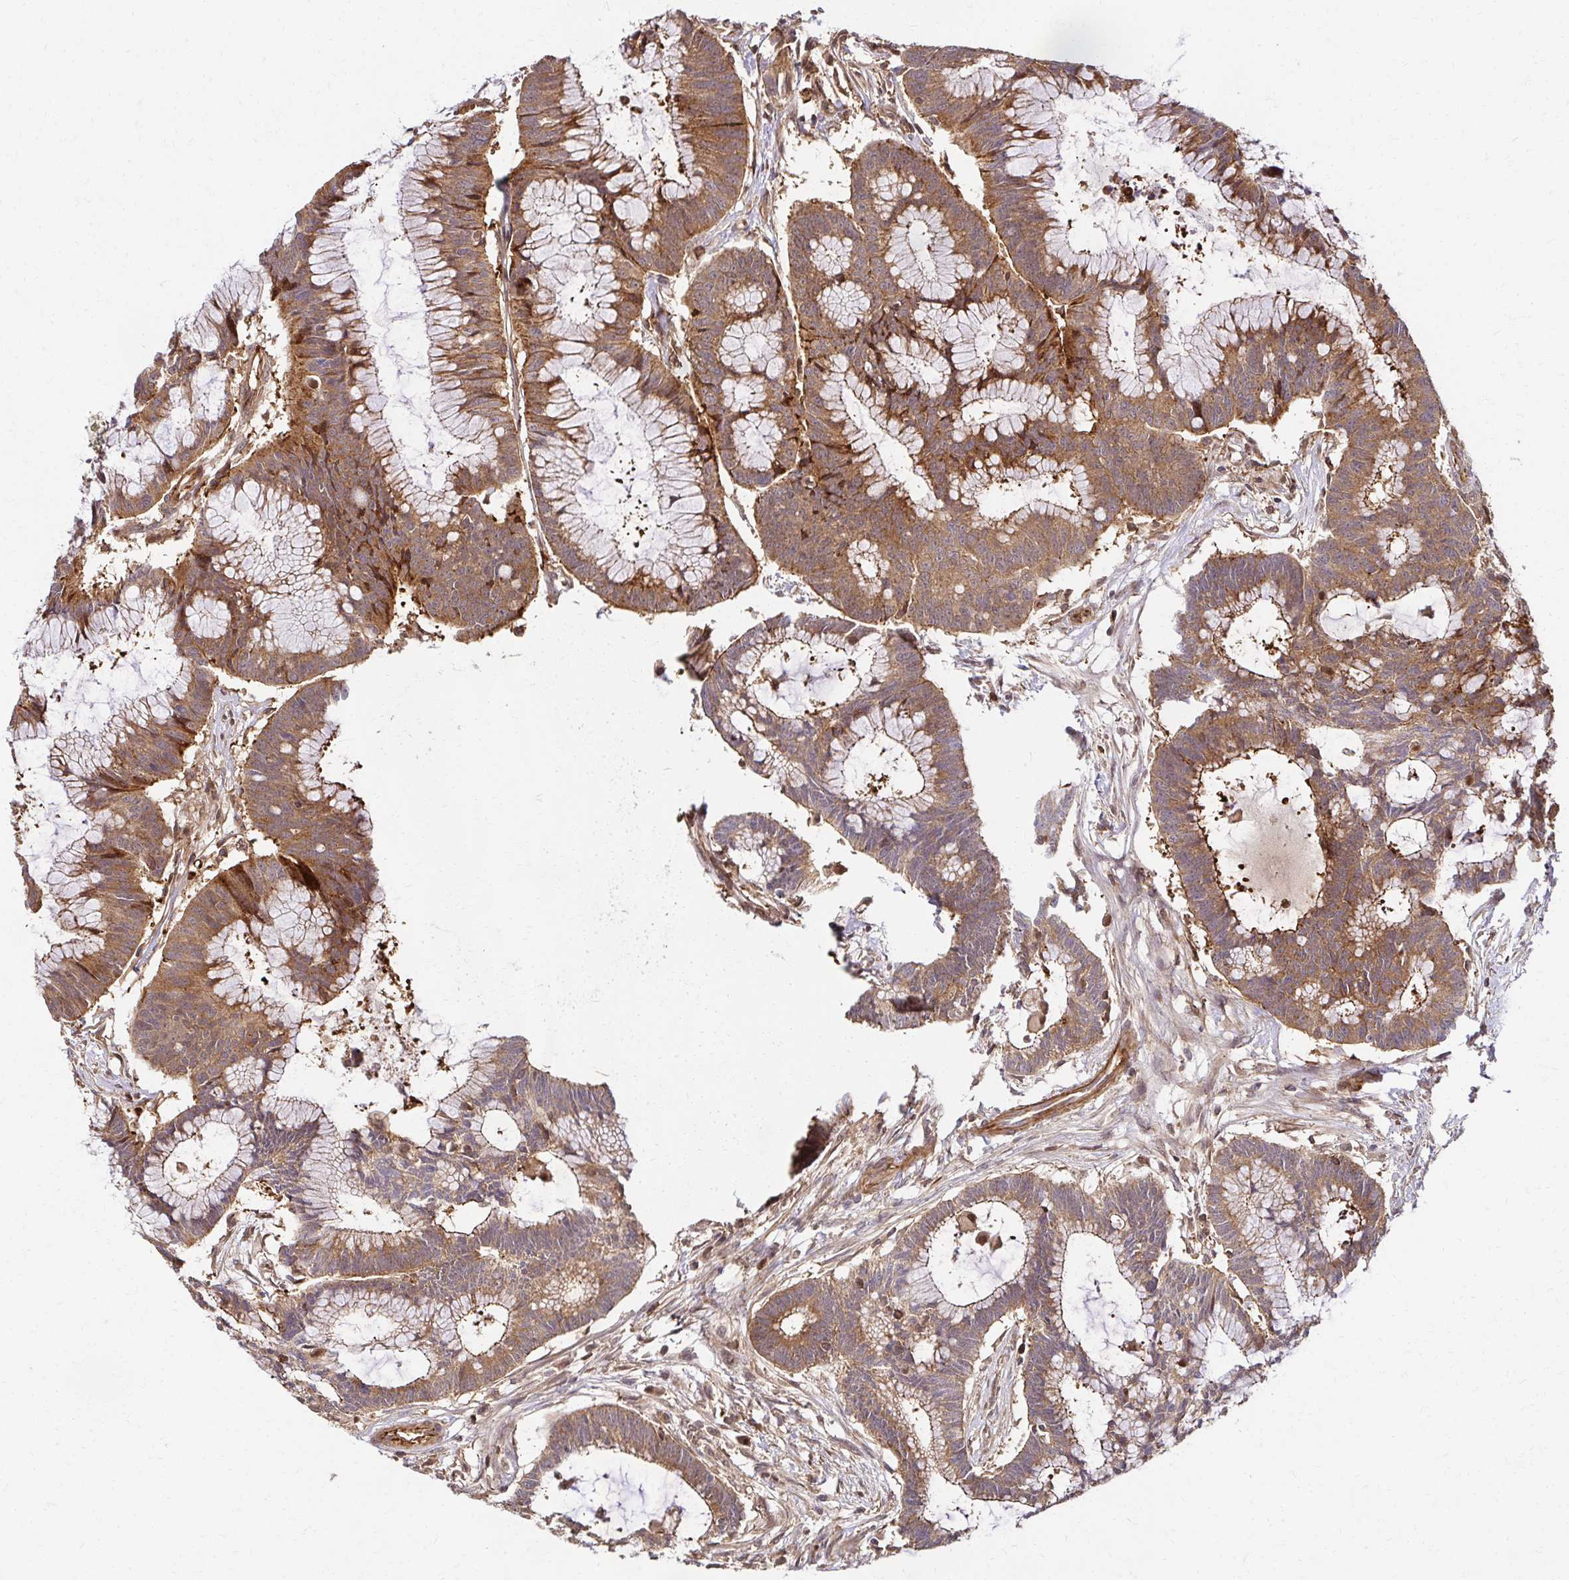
{"staining": {"intensity": "moderate", "quantity": ">75%", "location": "cytoplasmic/membranous"}, "tissue": "colorectal cancer", "cell_type": "Tumor cells", "image_type": "cancer", "snomed": [{"axis": "morphology", "description": "Adenocarcinoma, NOS"}, {"axis": "topography", "description": "Colon"}], "caption": "Colorectal cancer (adenocarcinoma) stained with a protein marker shows moderate staining in tumor cells.", "gene": "PSMA4", "patient": {"sex": "female", "age": 78}}